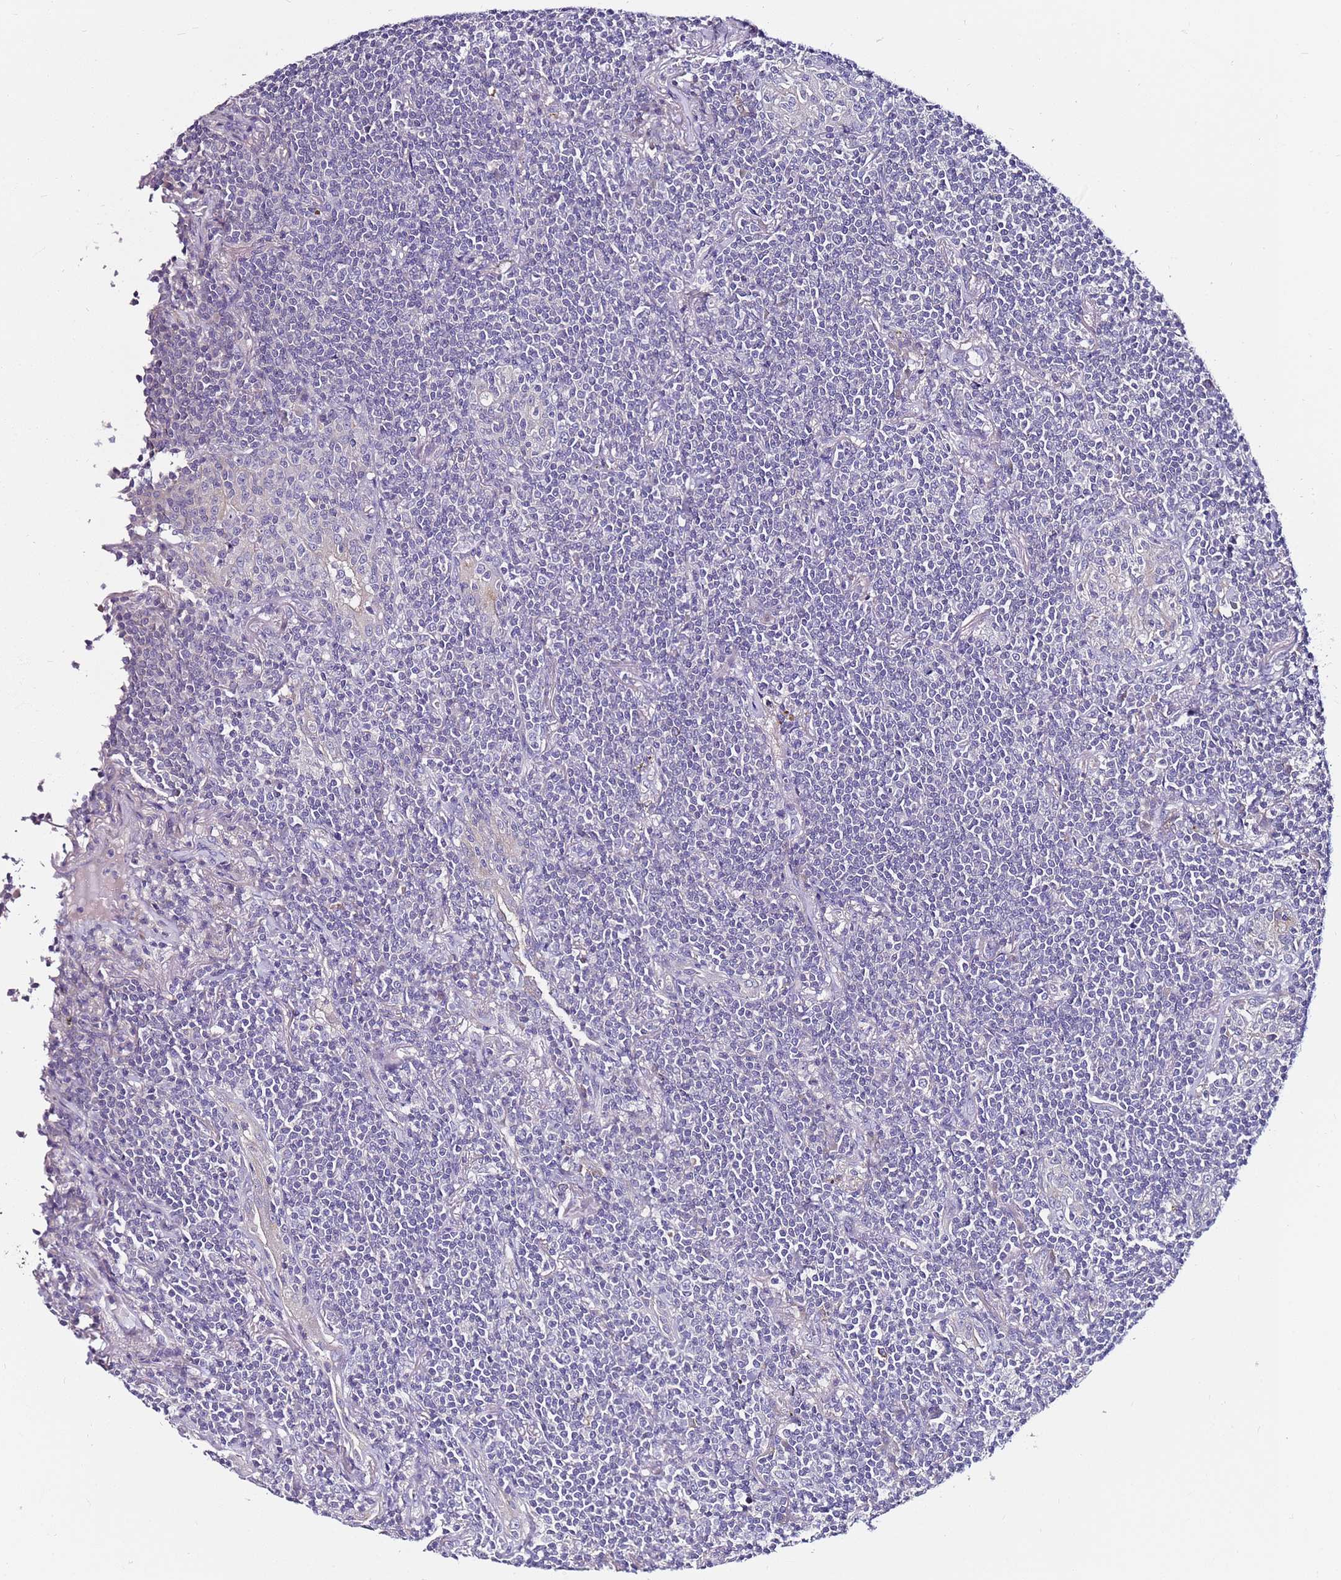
{"staining": {"intensity": "negative", "quantity": "none", "location": "none"}, "tissue": "lymphoma", "cell_type": "Tumor cells", "image_type": "cancer", "snomed": [{"axis": "morphology", "description": "Malignant lymphoma, non-Hodgkin's type, Low grade"}, {"axis": "topography", "description": "Lung"}], "caption": "Protein analysis of low-grade malignant lymphoma, non-Hodgkin's type displays no significant positivity in tumor cells. Nuclei are stained in blue.", "gene": "SRRM5", "patient": {"sex": "female", "age": 71}}